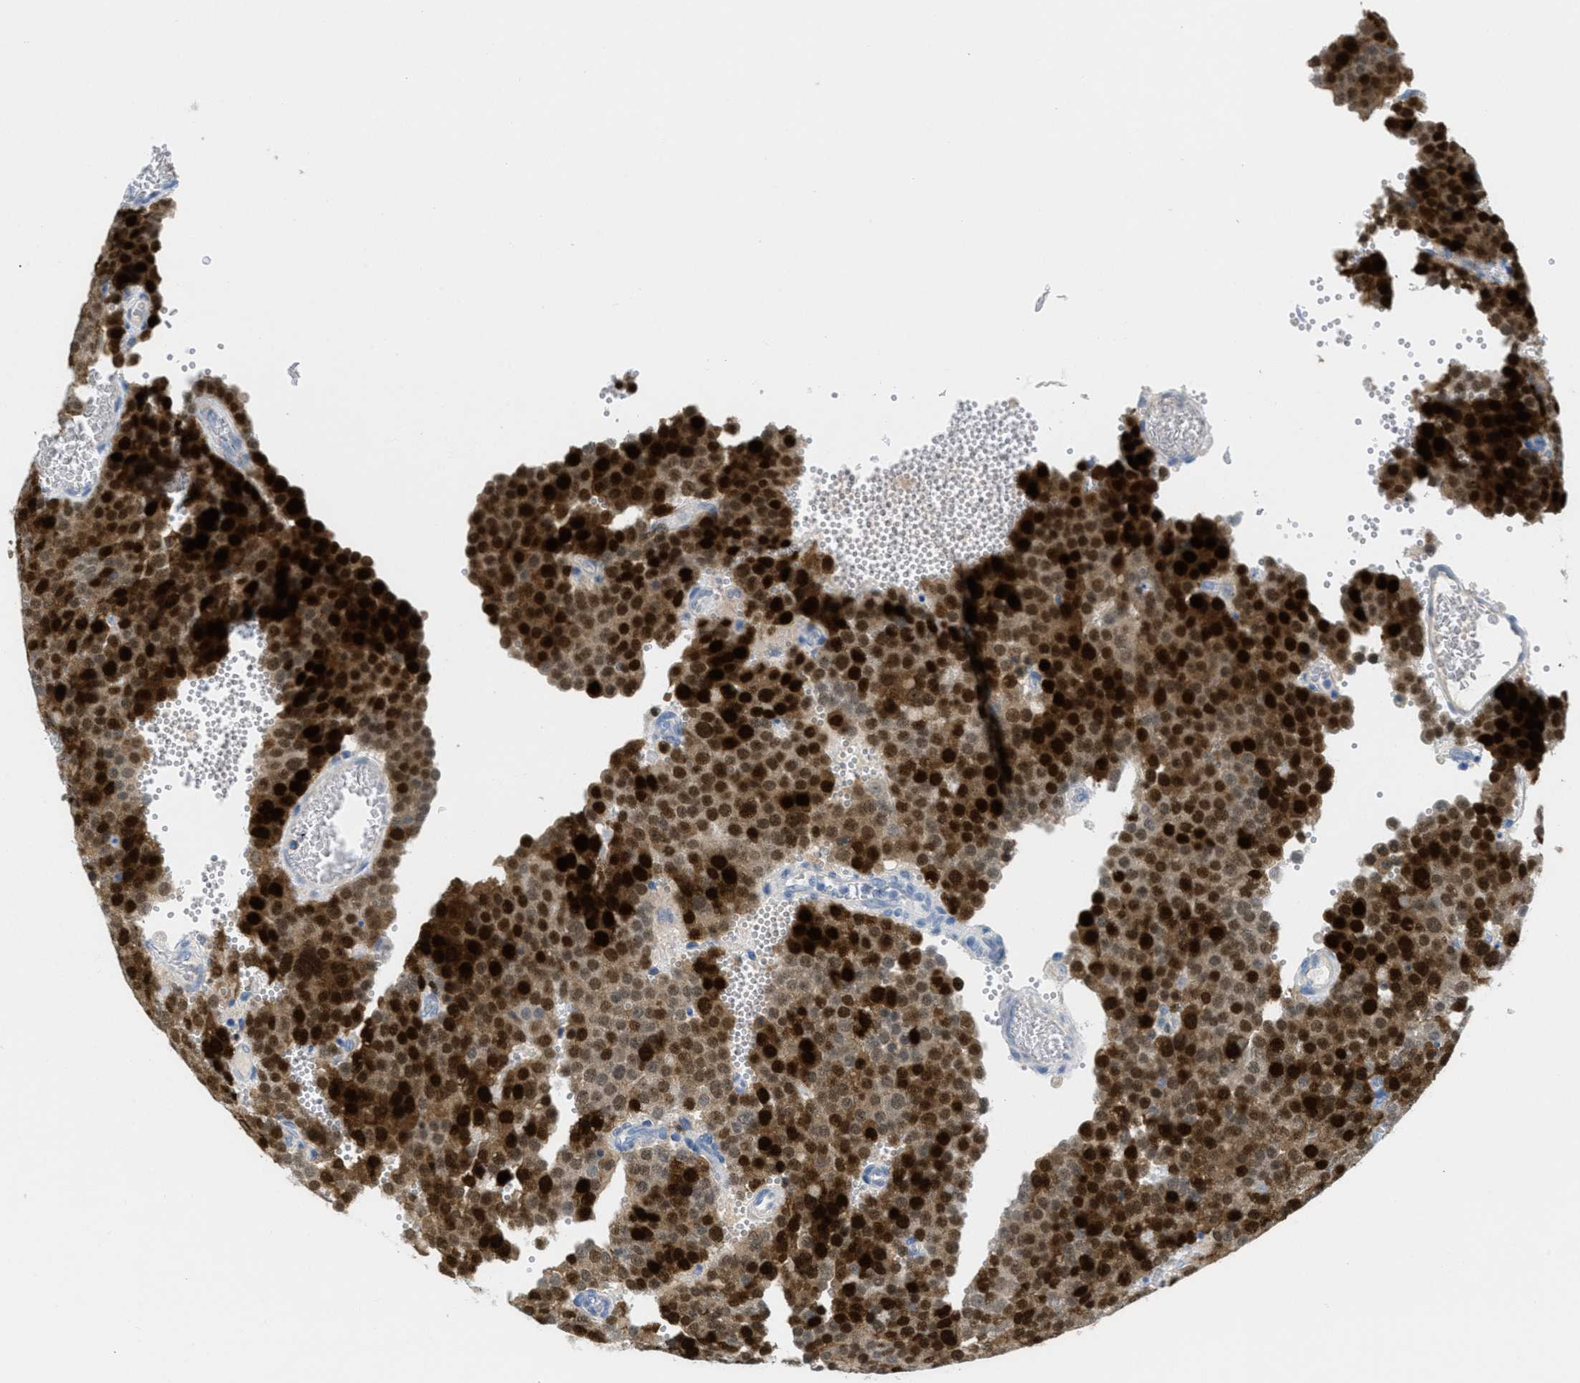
{"staining": {"intensity": "strong", "quantity": ">75%", "location": "cytoplasmic/membranous,nuclear"}, "tissue": "testis cancer", "cell_type": "Tumor cells", "image_type": "cancer", "snomed": [{"axis": "morphology", "description": "Normal tissue, NOS"}, {"axis": "morphology", "description": "Seminoma, NOS"}, {"axis": "topography", "description": "Testis"}], "caption": "Protein analysis of seminoma (testis) tissue exhibits strong cytoplasmic/membranous and nuclear positivity in approximately >75% of tumor cells.", "gene": "ORC6", "patient": {"sex": "male", "age": 71}}